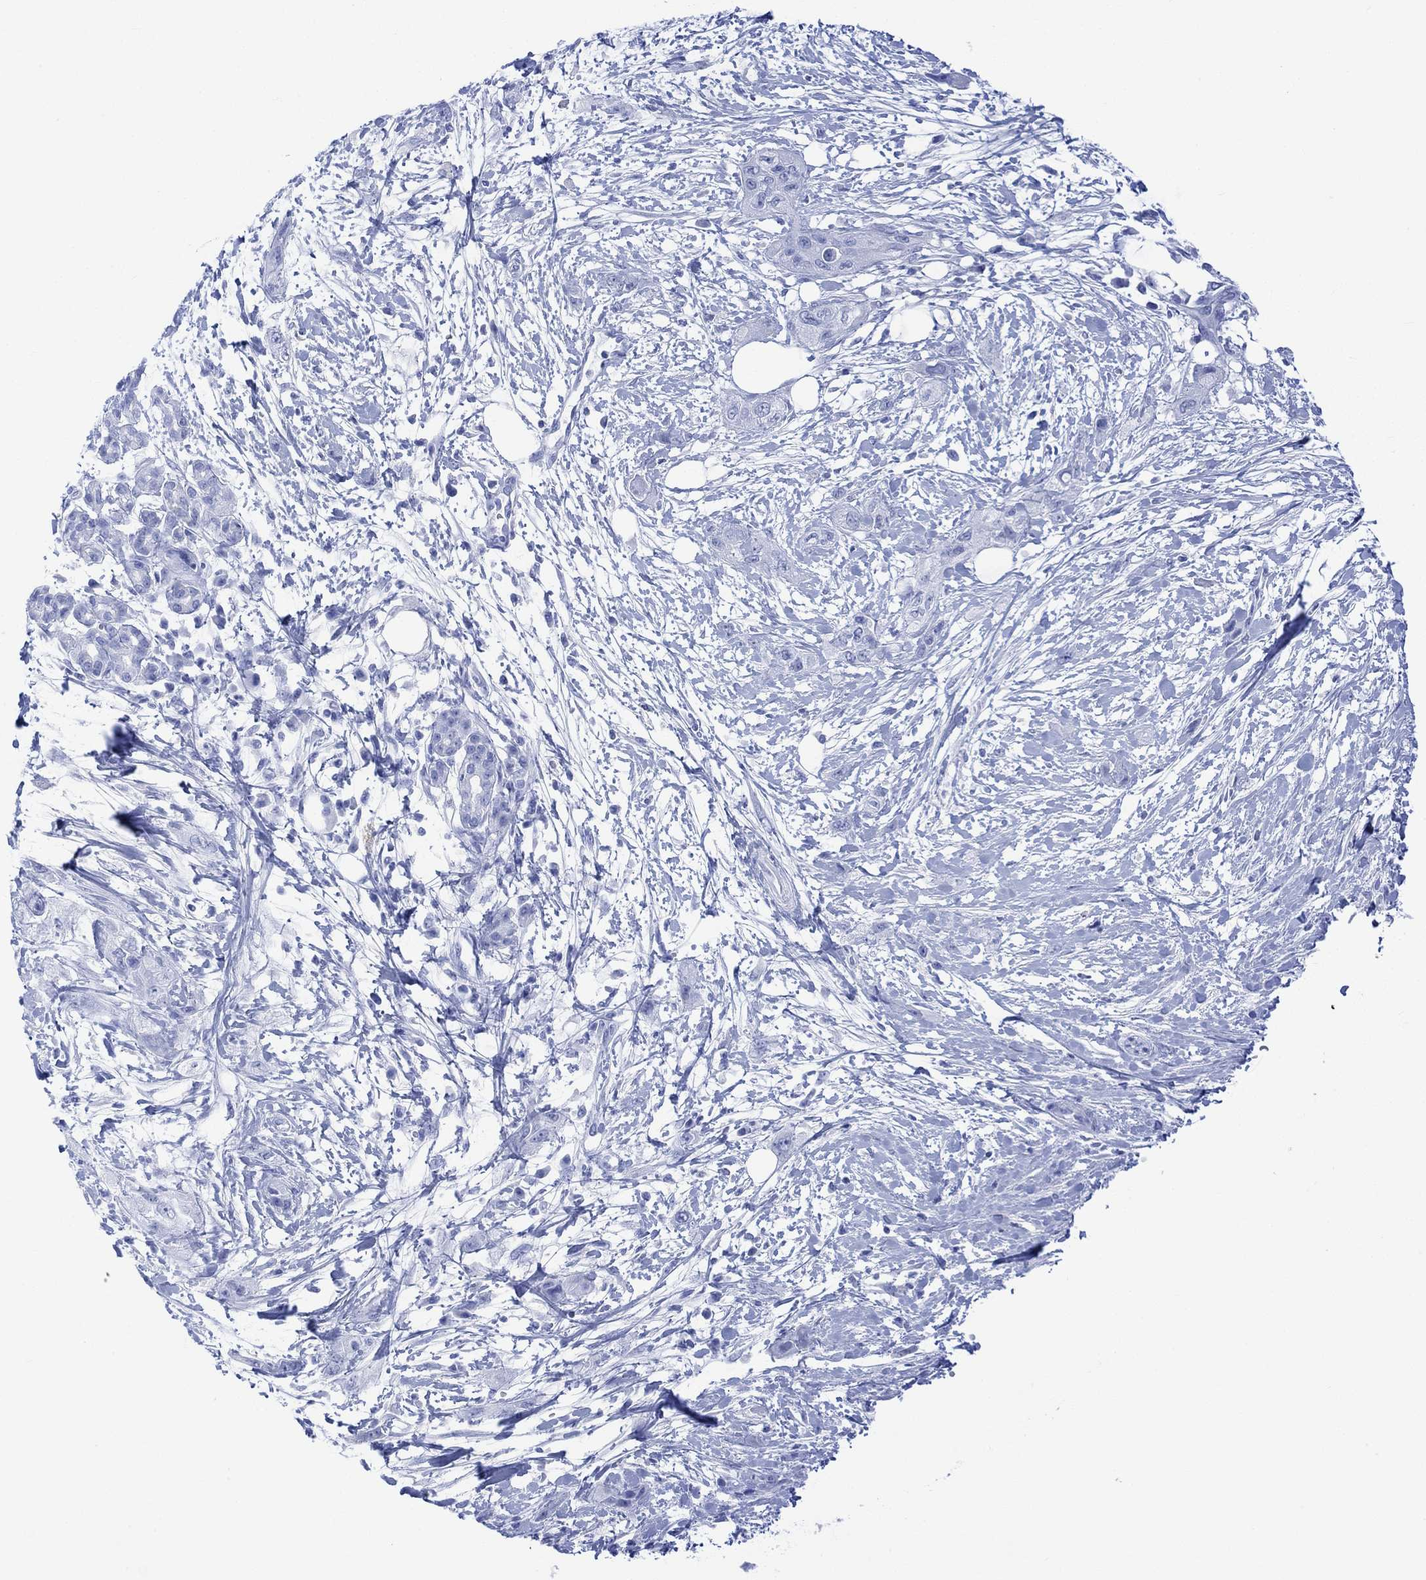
{"staining": {"intensity": "negative", "quantity": "none", "location": "none"}, "tissue": "pancreatic cancer", "cell_type": "Tumor cells", "image_type": "cancer", "snomed": [{"axis": "morphology", "description": "Adenocarcinoma, NOS"}, {"axis": "topography", "description": "Pancreas"}], "caption": "Tumor cells are negative for brown protein staining in adenocarcinoma (pancreatic).", "gene": "CELF4", "patient": {"sex": "male", "age": 72}}